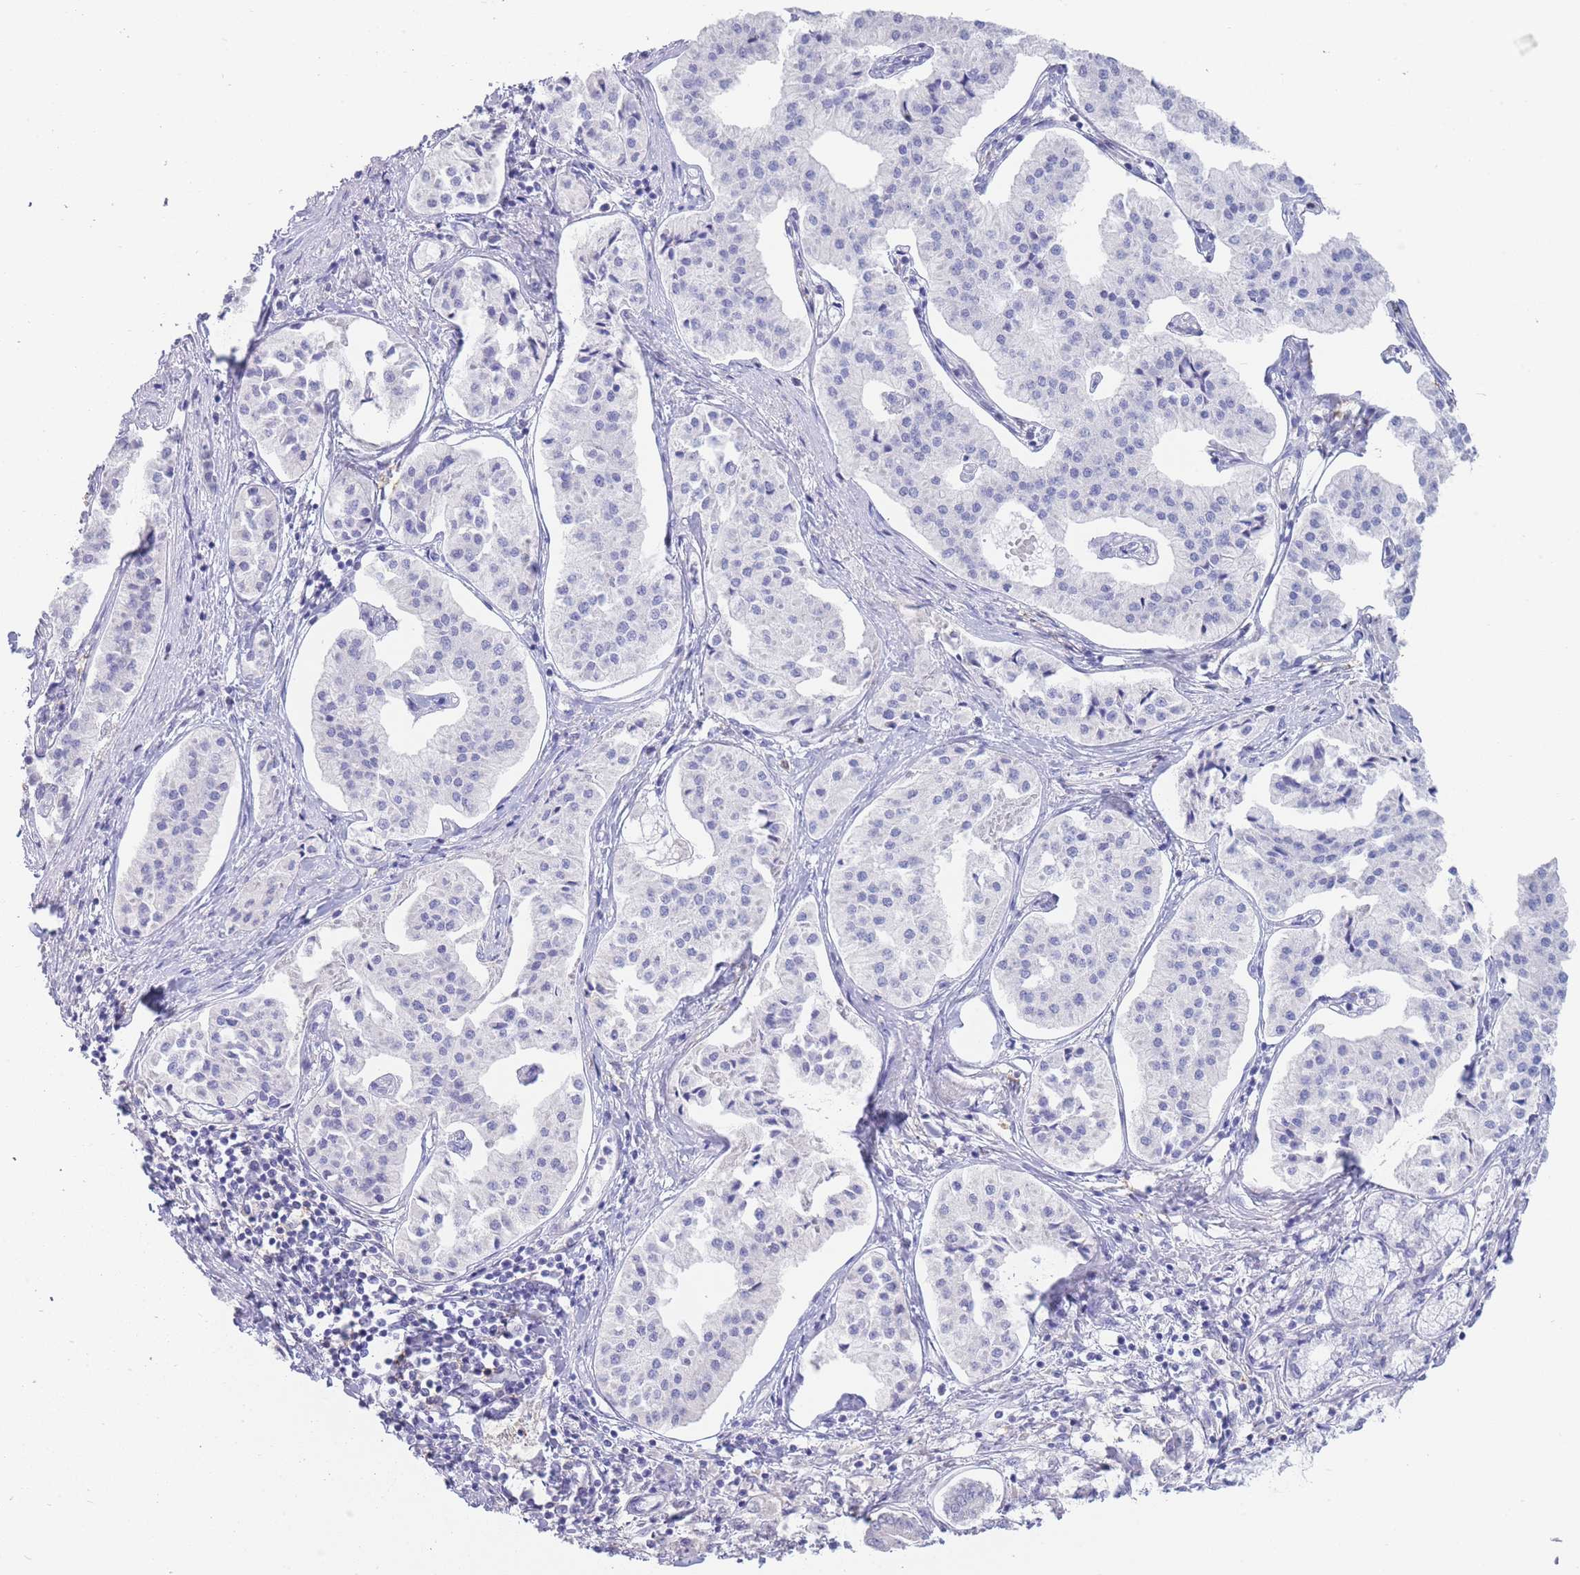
{"staining": {"intensity": "negative", "quantity": "none", "location": "none"}, "tissue": "pancreatic cancer", "cell_type": "Tumor cells", "image_type": "cancer", "snomed": [{"axis": "morphology", "description": "Adenocarcinoma, NOS"}, {"axis": "topography", "description": "Pancreas"}], "caption": "High magnification brightfield microscopy of adenocarcinoma (pancreatic) stained with DAB (3,3'-diaminobenzidine) (brown) and counterstained with hematoxylin (blue): tumor cells show no significant positivity.", "gene": "CD37", "patient": {"sex": "female", "age": 50}}